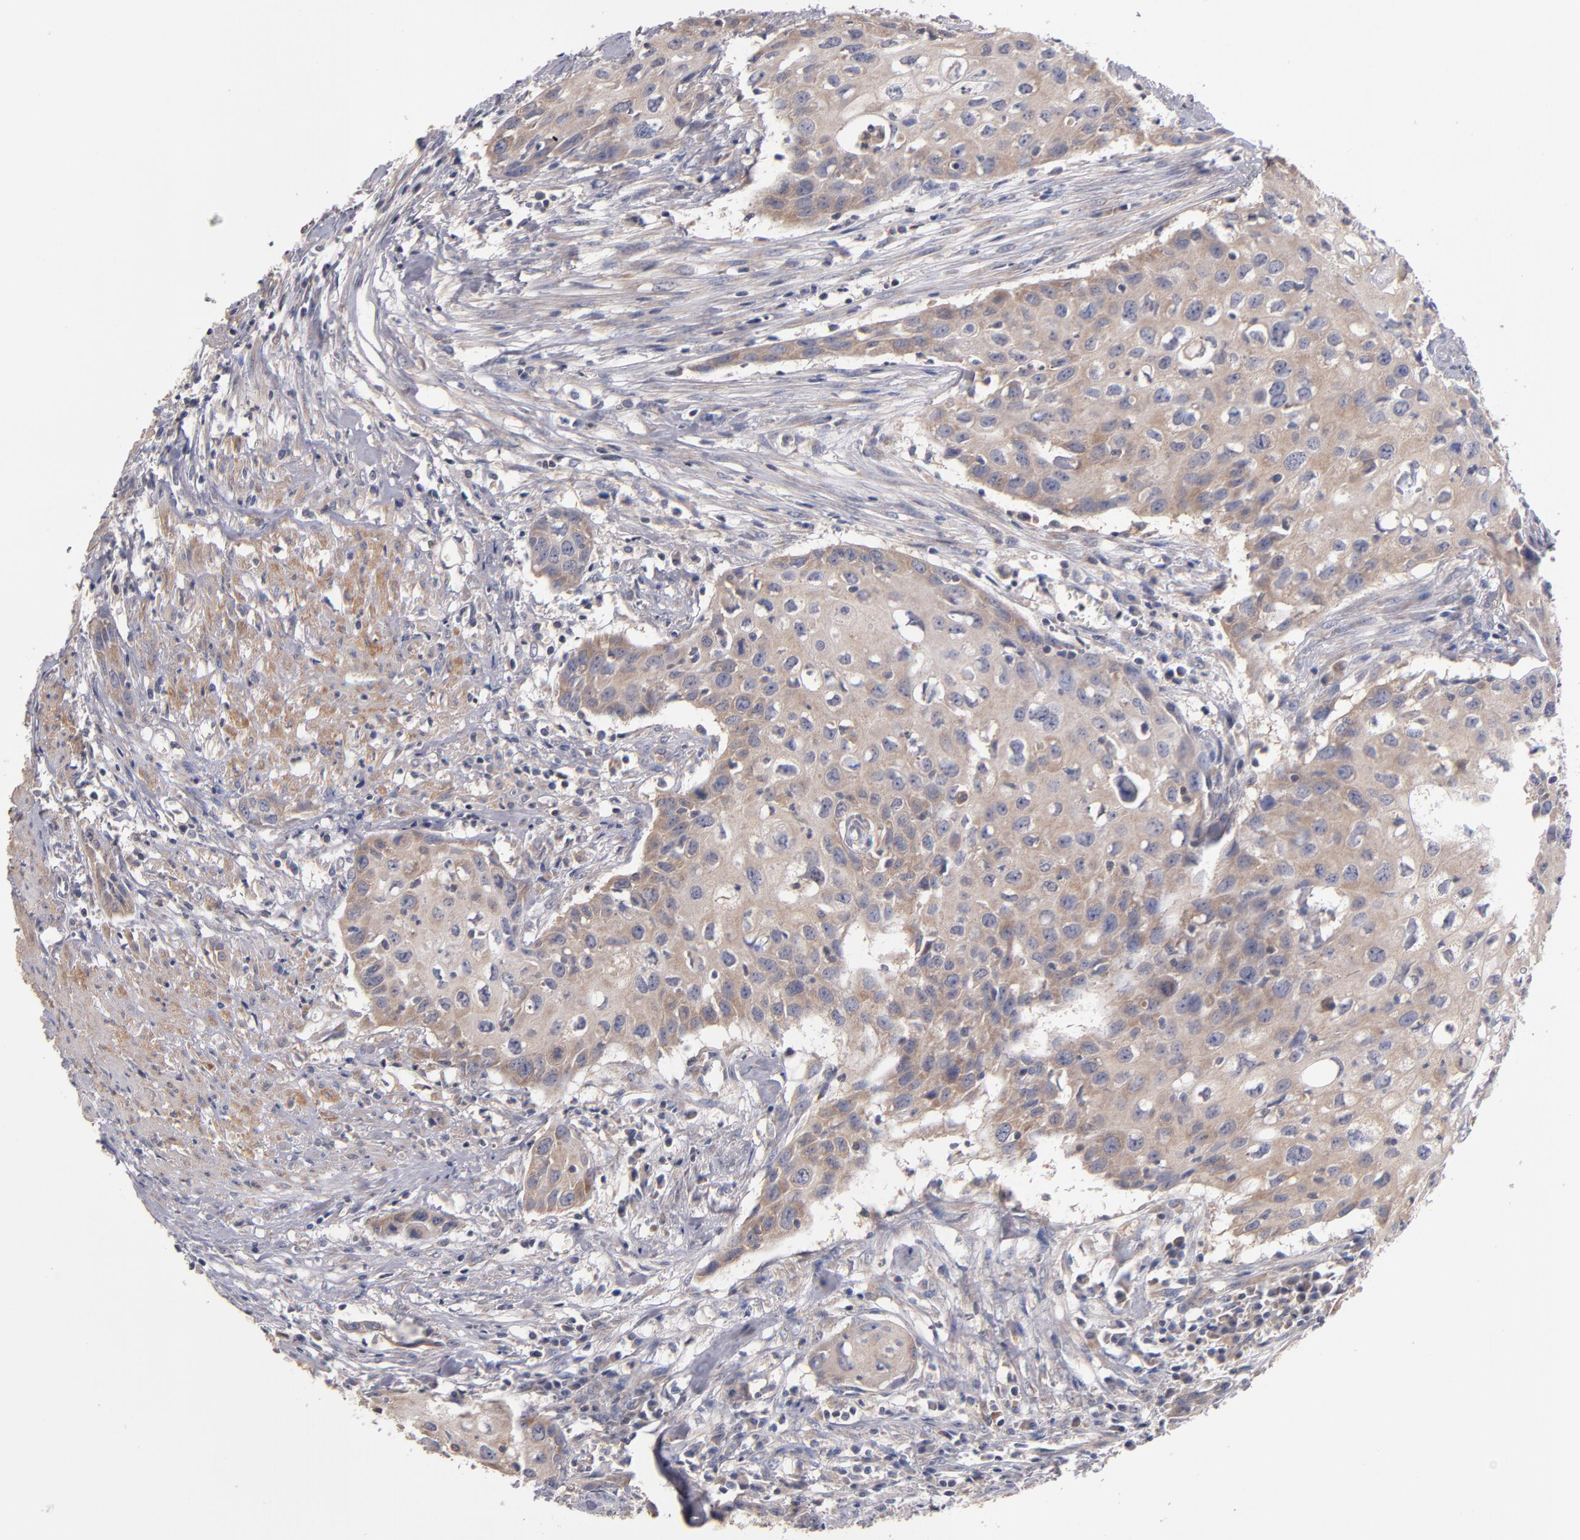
{"staining": {"intensity": "weak", "quantity": ">75%", "location": "cytoplasmic/membranous"}, "tissue": "urothelial cancer", "cell_type": "Tumor cells", "image_type": "cancer", "snomed": [{"axis": "morphology", "description": "Urothelial carcinoma, High grade"}, {"axis": "topography", "description": "Urinary bladder"}], "caption": "DAB immunohistochemical staining of urothelial cancer demonstrates weak cytoplasmic/membranous protein positivity in about >75% of tumor cells.", "gene": "DACT1", "patient": {"sex": "male", "age": 54}}